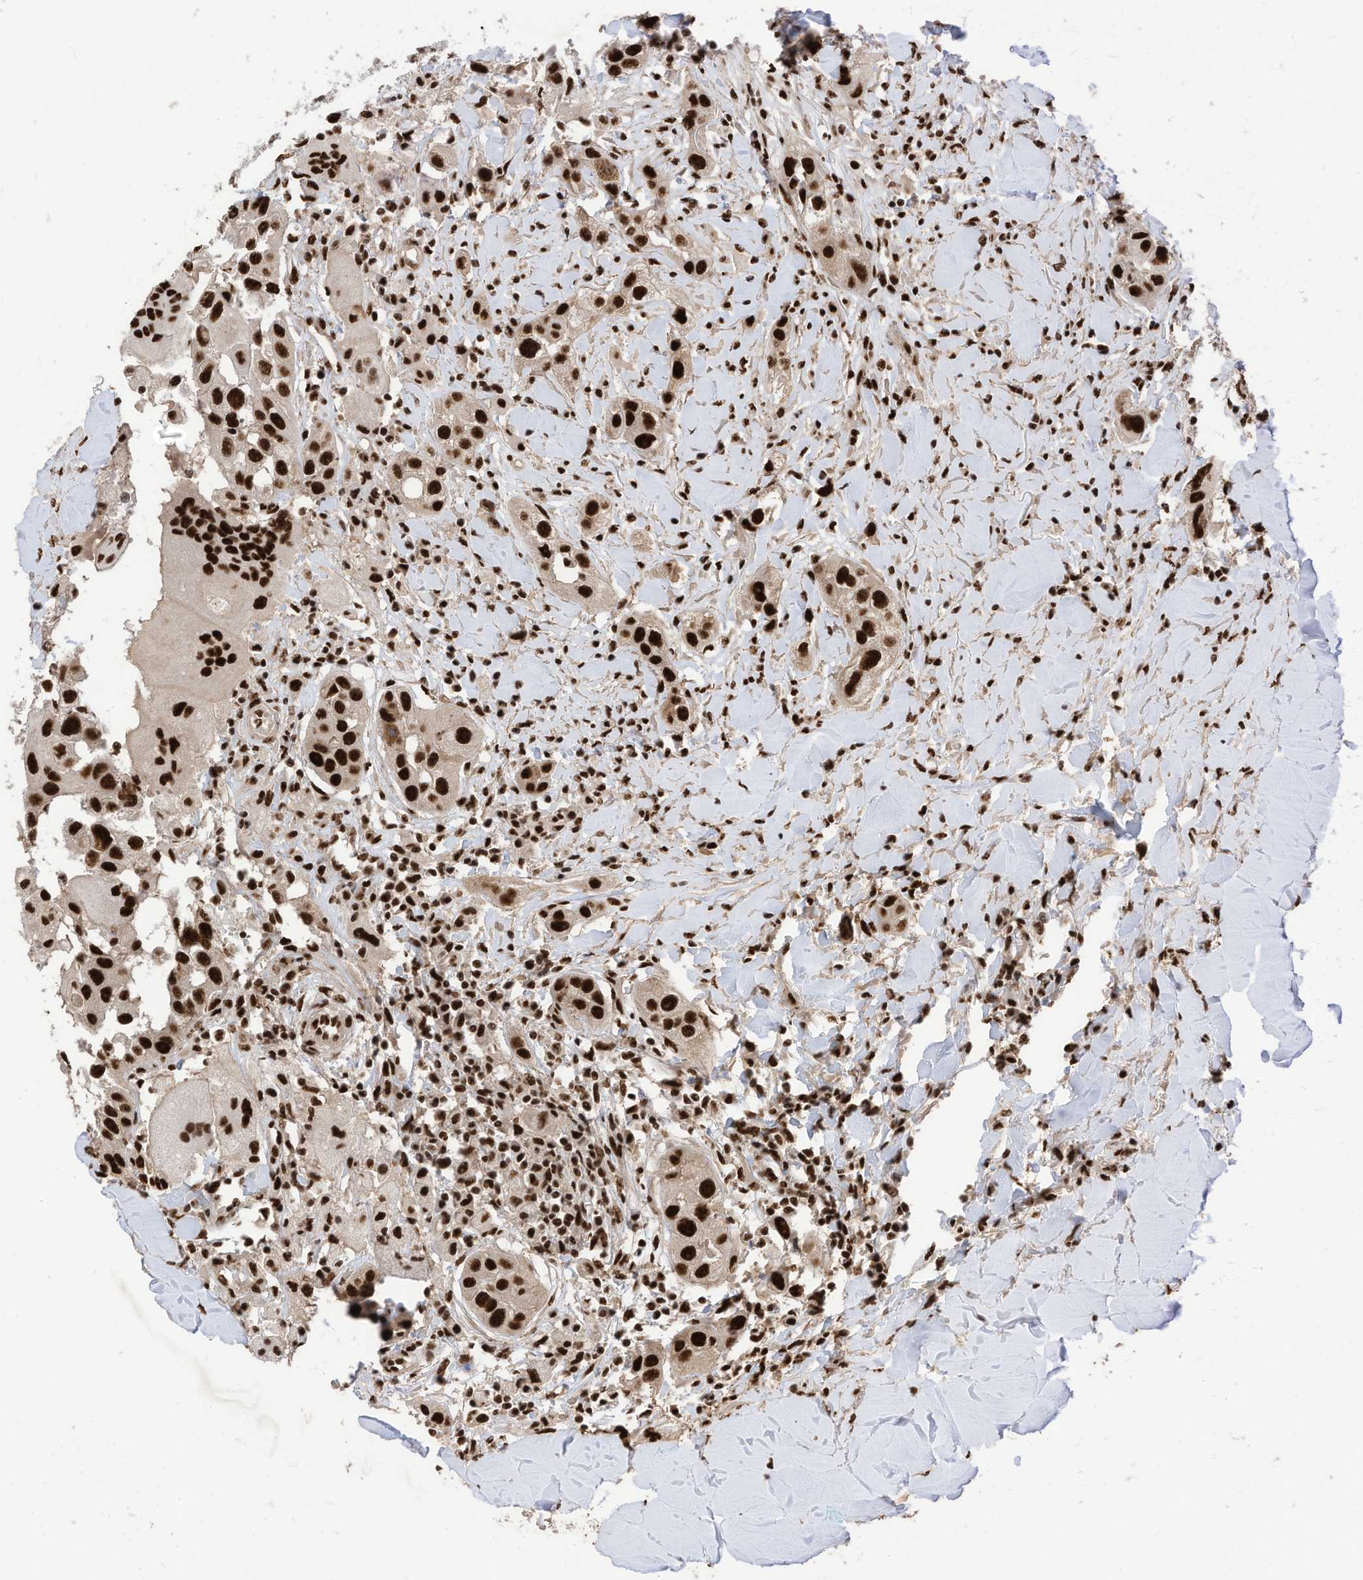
{"staining": {"intensity": "strong", "quantity": ">75%", "location": "nuclear"}, "tissue": "head and neck cancer", "cell_type": "Tumor cells", "image_type": "cancer", "snomed": [{"axis": "morphology", "description": "Normal tissue, NOS"}, {"axis": "morphology", "description": "Squamous cell carcinoma, NOS"}, {"axis": "topography", "description": "Skeletal muscle"}, {"axis": "topography", "description": "Head-Neck"}], "caption": "Immunohistochemistry (IHC) of human head and neck squamous cell carcinoma shows high levels of strong nuclear staining in about >75% of tumor cells.", "gene": "SF3A3", "patient": {"sex": "male", "age": 51}}